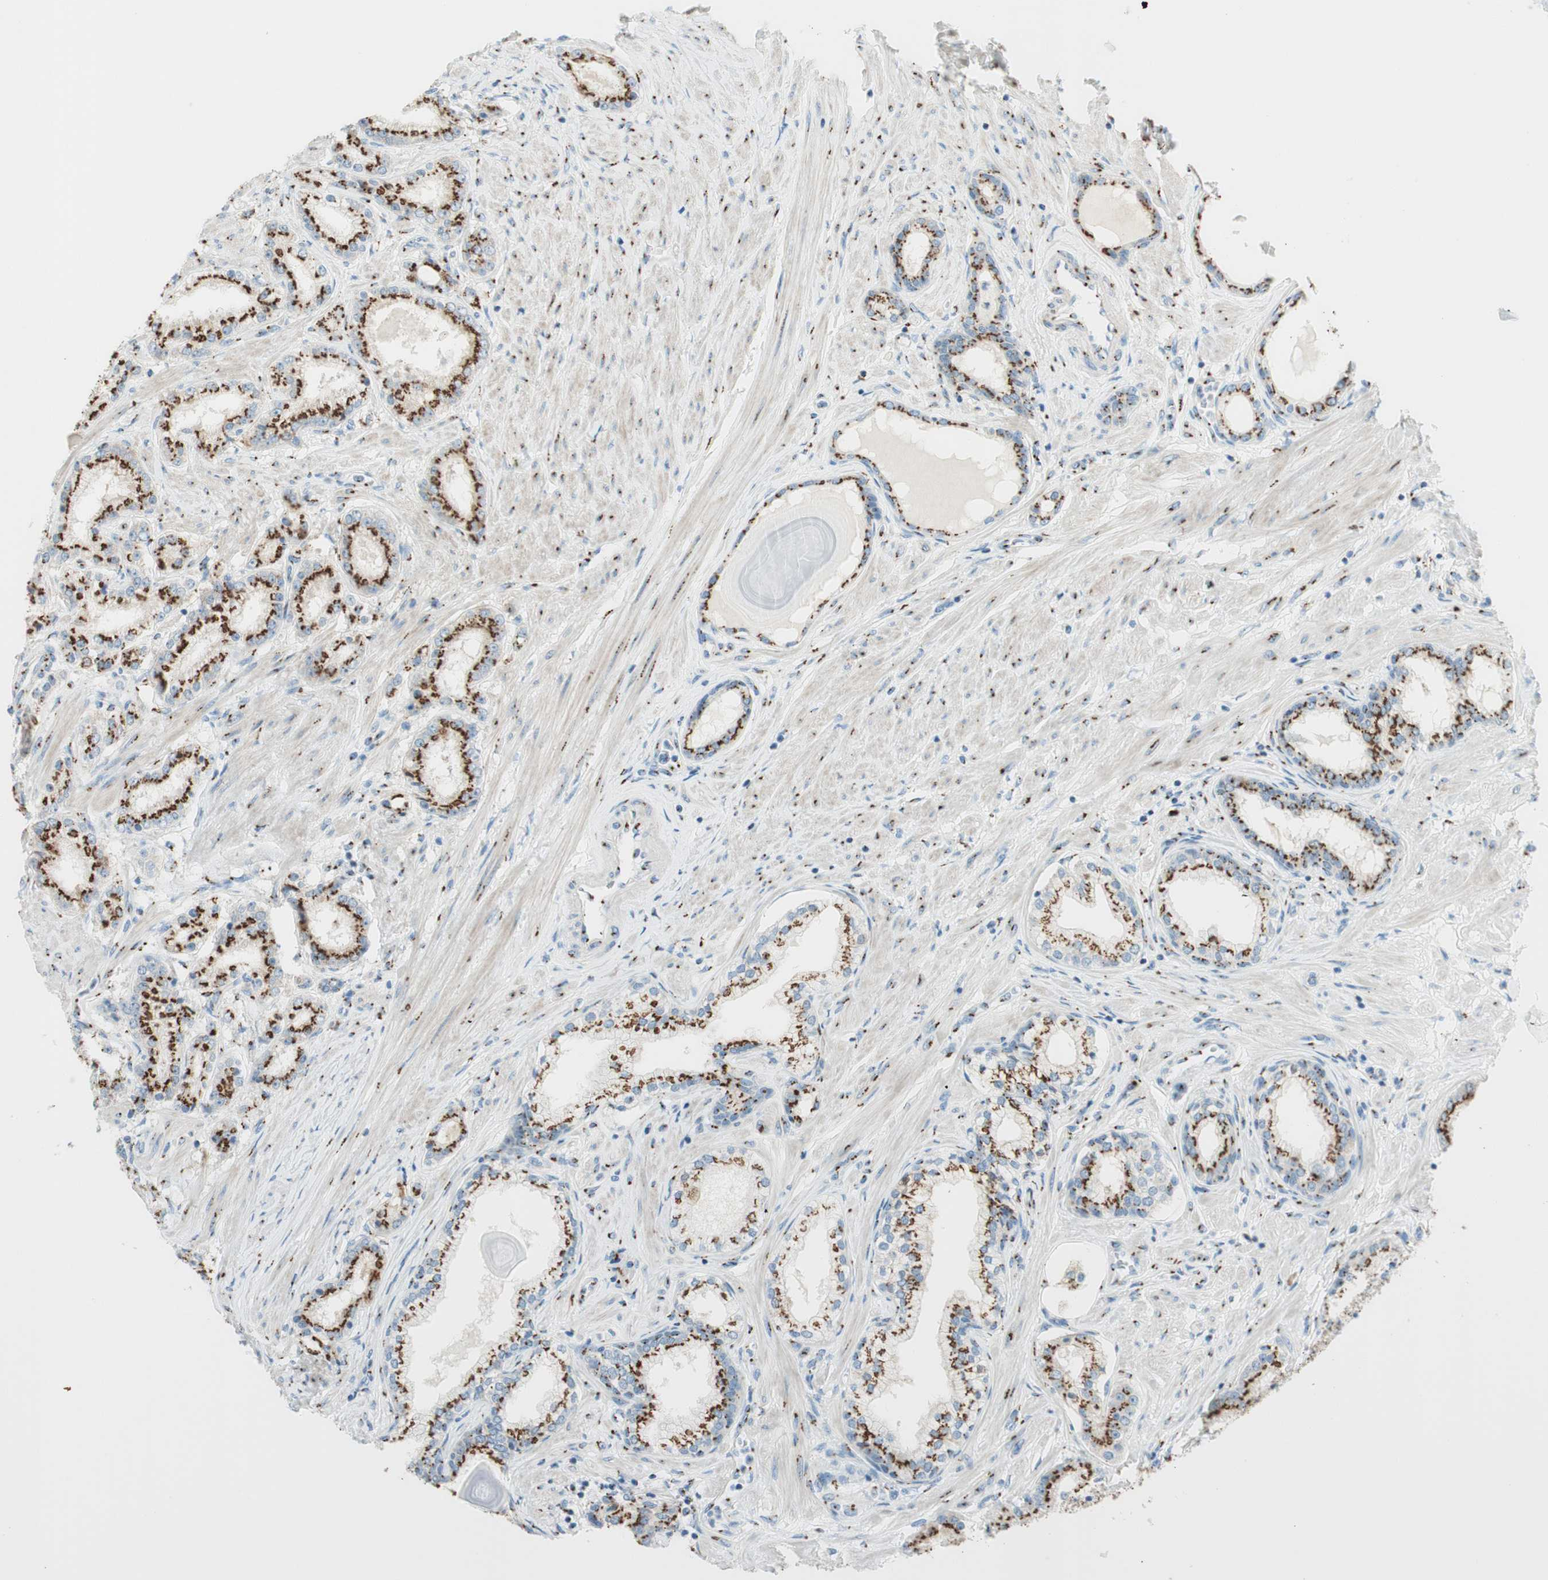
{"staining": {"intensity": "strong", "quantity": ">75%", "location": "cytoplasmic/membranous"}, "tissue": "prostate cancer", "cell_type": "Tumor cells", "image_type": "cancer", "snomed": [{"axis": "morphology", "description": "Adenocarcinoma, Low grade"}, {"axis": "topography", "description": "Prostate"}], "caption": "A brown stain highlights strong cytoplasmic/membranous positivity of a protein in human prostate cancer (low-grade adenocarcinoma) tumor cells.", "gene": "GOLGB1", "patient": {"sex": "male", "age": 63}}